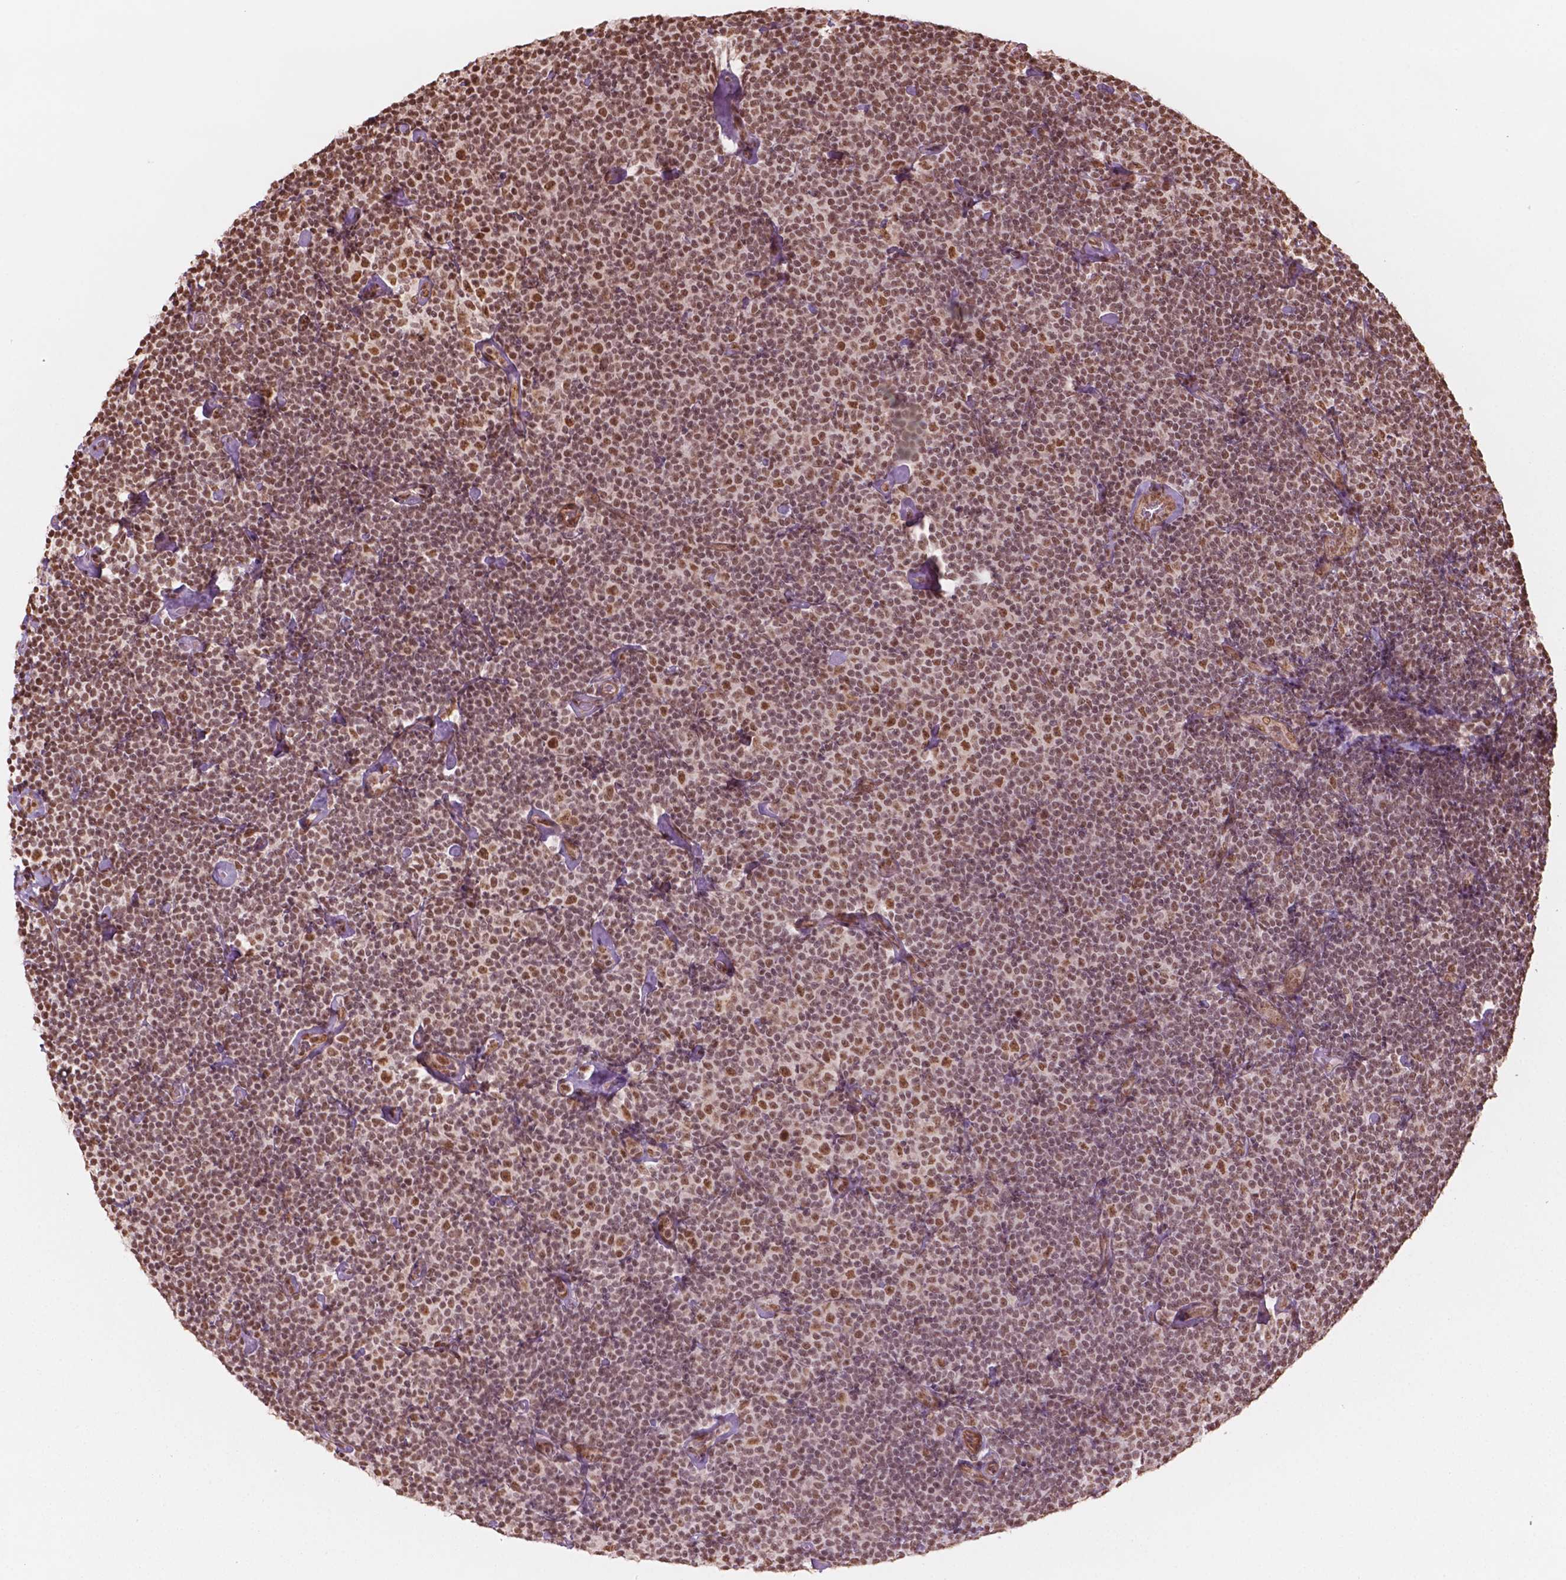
{"staining": {"intensity": "moderate", "quantity": ">75%", "location": "nuclear"}, "tissue": "lymphoma", "cell_type": "Tumor cells", "image_type": "cancer", "snomed": [{"axis": "morphology", "description": "Malignant lymphoma, non-Hodgkin's type, Low grade"}, {"axis": "topography", "description": "Lymph node"}], "caption": "Lymphoma stained for a protein exhibits moderate nuclear positivity in tumor cells.", "gene": "GTF3C5", "patient": {"sex": "male", "age": 81}}